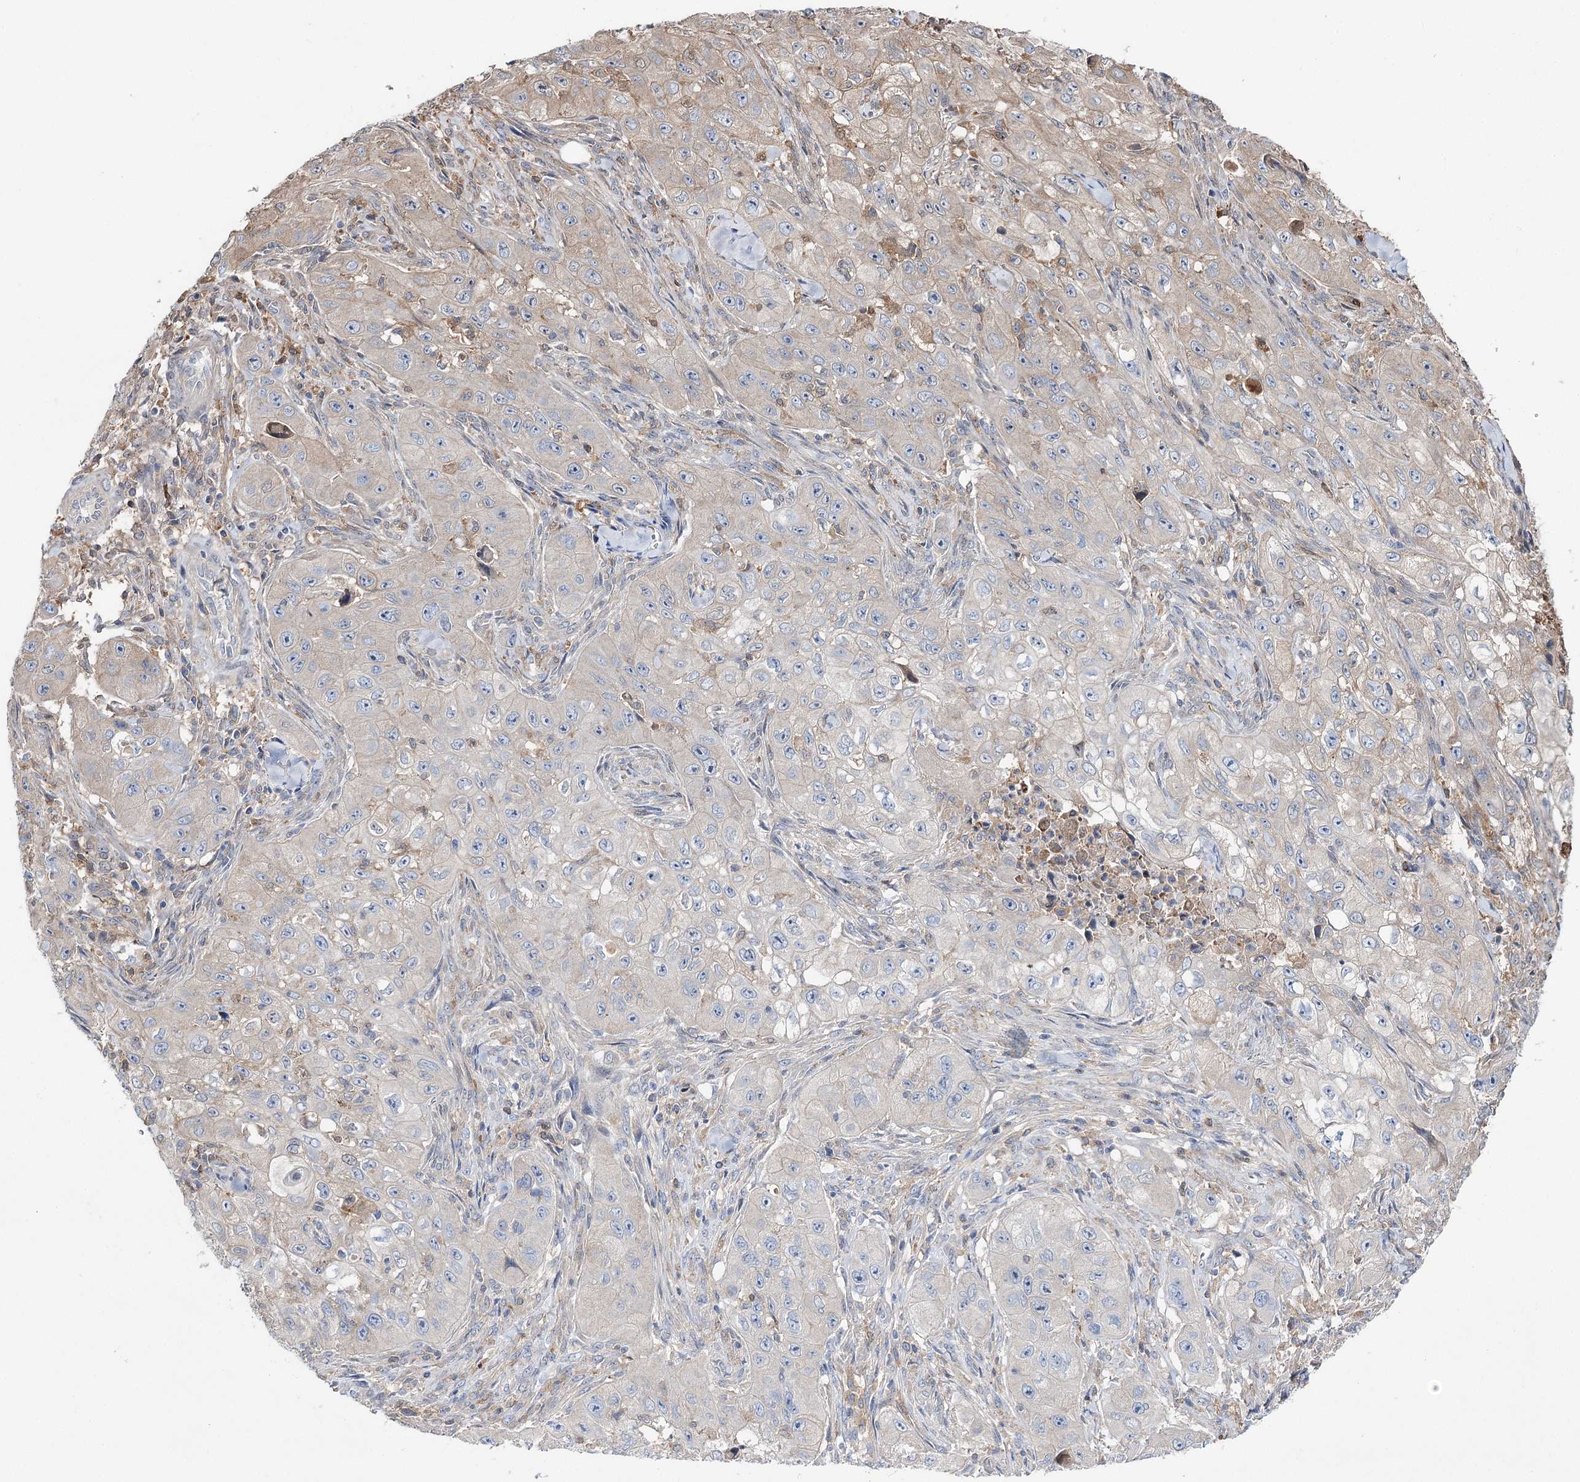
{"staining": {"intensity": "negative", "quantity": "none", "location": "none"}, "tissue": "skin cancer", "cell_type": "Tumor cells", "image_type": "cancer", "snomed": [{"axis": "morphology", "description": "Squamous cell carcinoma, NOS"}, {"axis": "topography", "description": "Skin"}, {"axis": "topography", "description": "Subcutis"}], "caption": "This is an immunohistochemistry (IHC) image of human skin squamous cell carcinoma. There is no positivity in tumor cells.", "gene": "UGP2", "patient": {"sex": "male", "age": 73}}